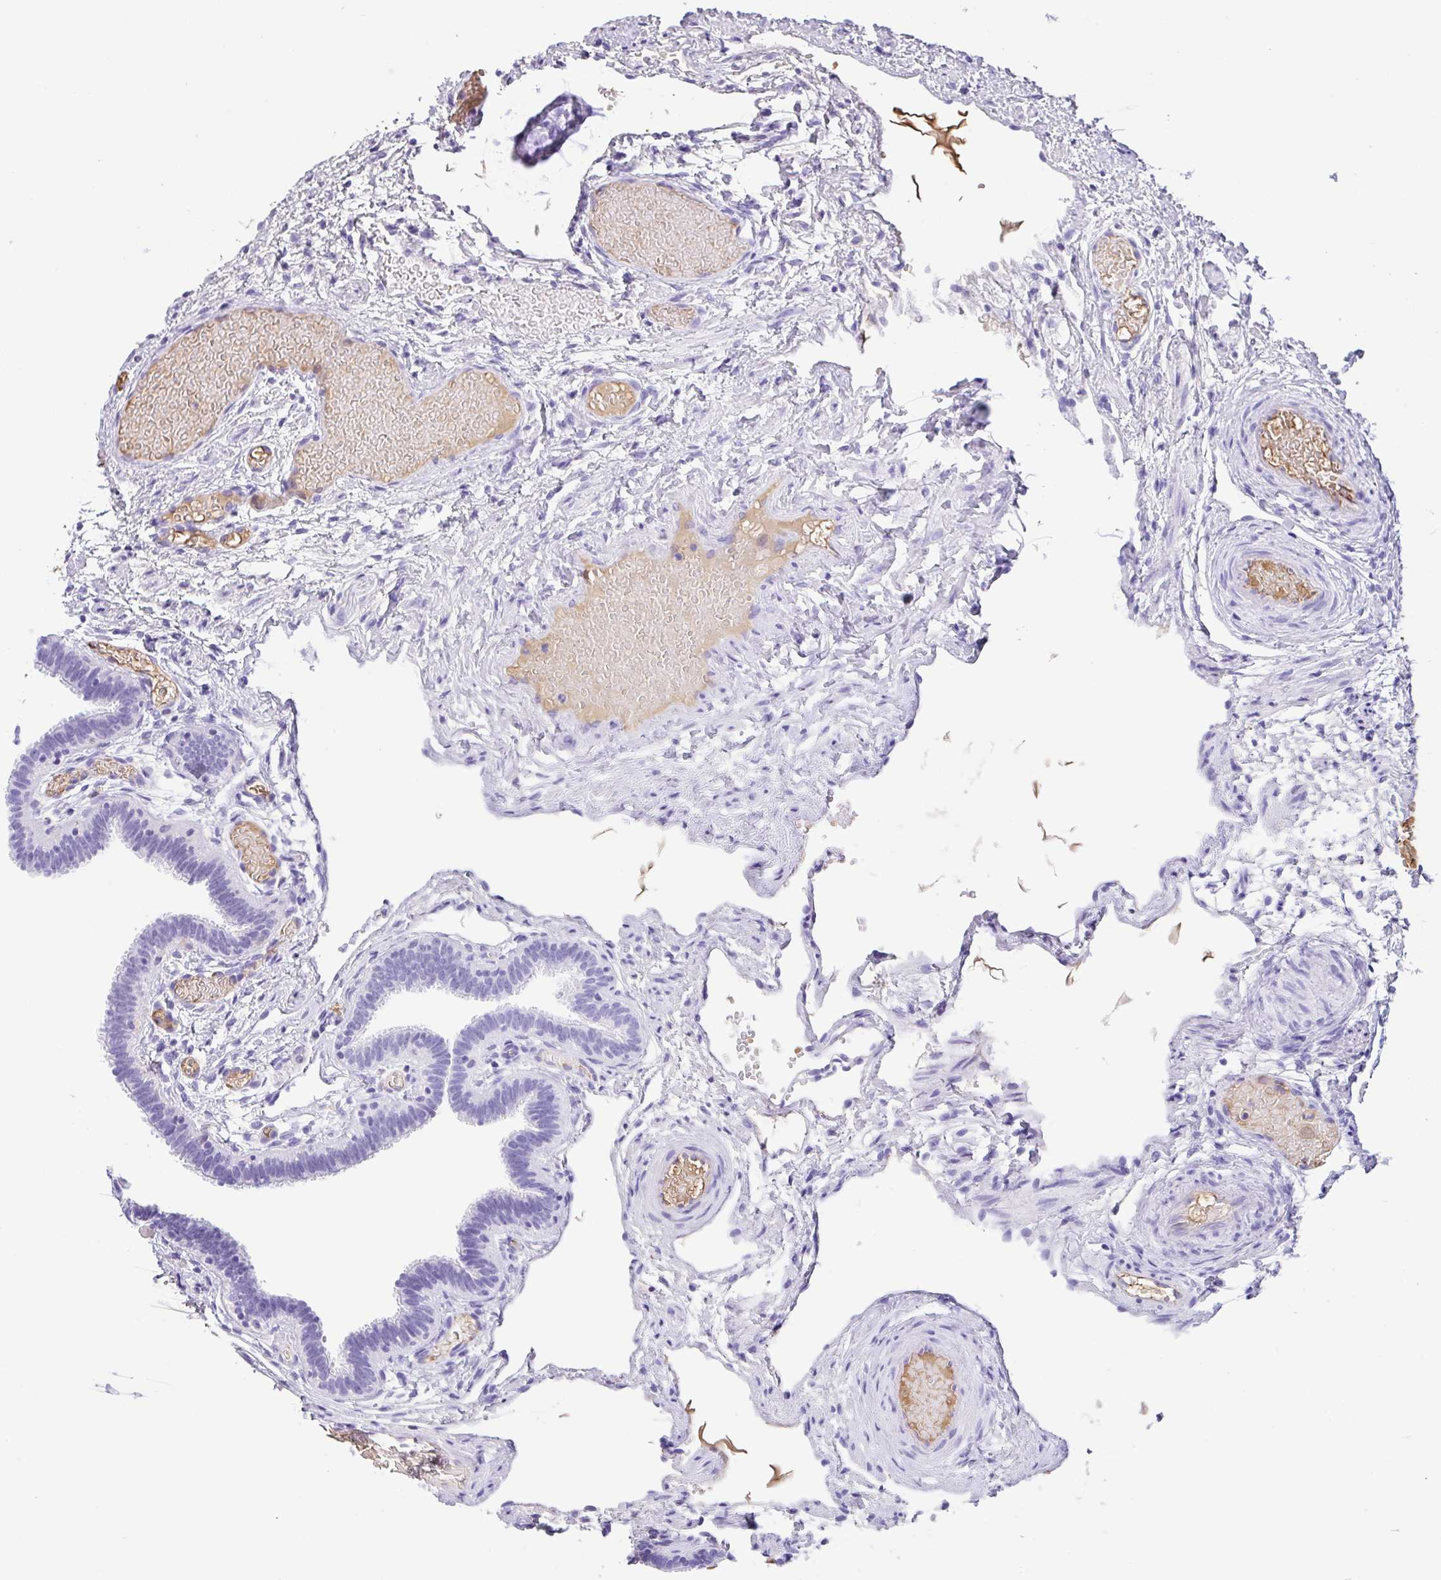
{"staining": {"intensity": "negative", "quantity": "none", "location": "none"}, "tissue": "fallopian tube", "cell_type": "Glandular cells", "image_type": "normal", "snomed": [{"axis": "morphology", "description": "Normal tissue, NOS"}, {"axis": "topography", "description": "Fallopian tube"}], "caption": "Fallopian tube stained for a protein using IHC shows no positivity glandular cells.", "gene": "HOXC12", "patient": {"sex": "female", "age": 37}}